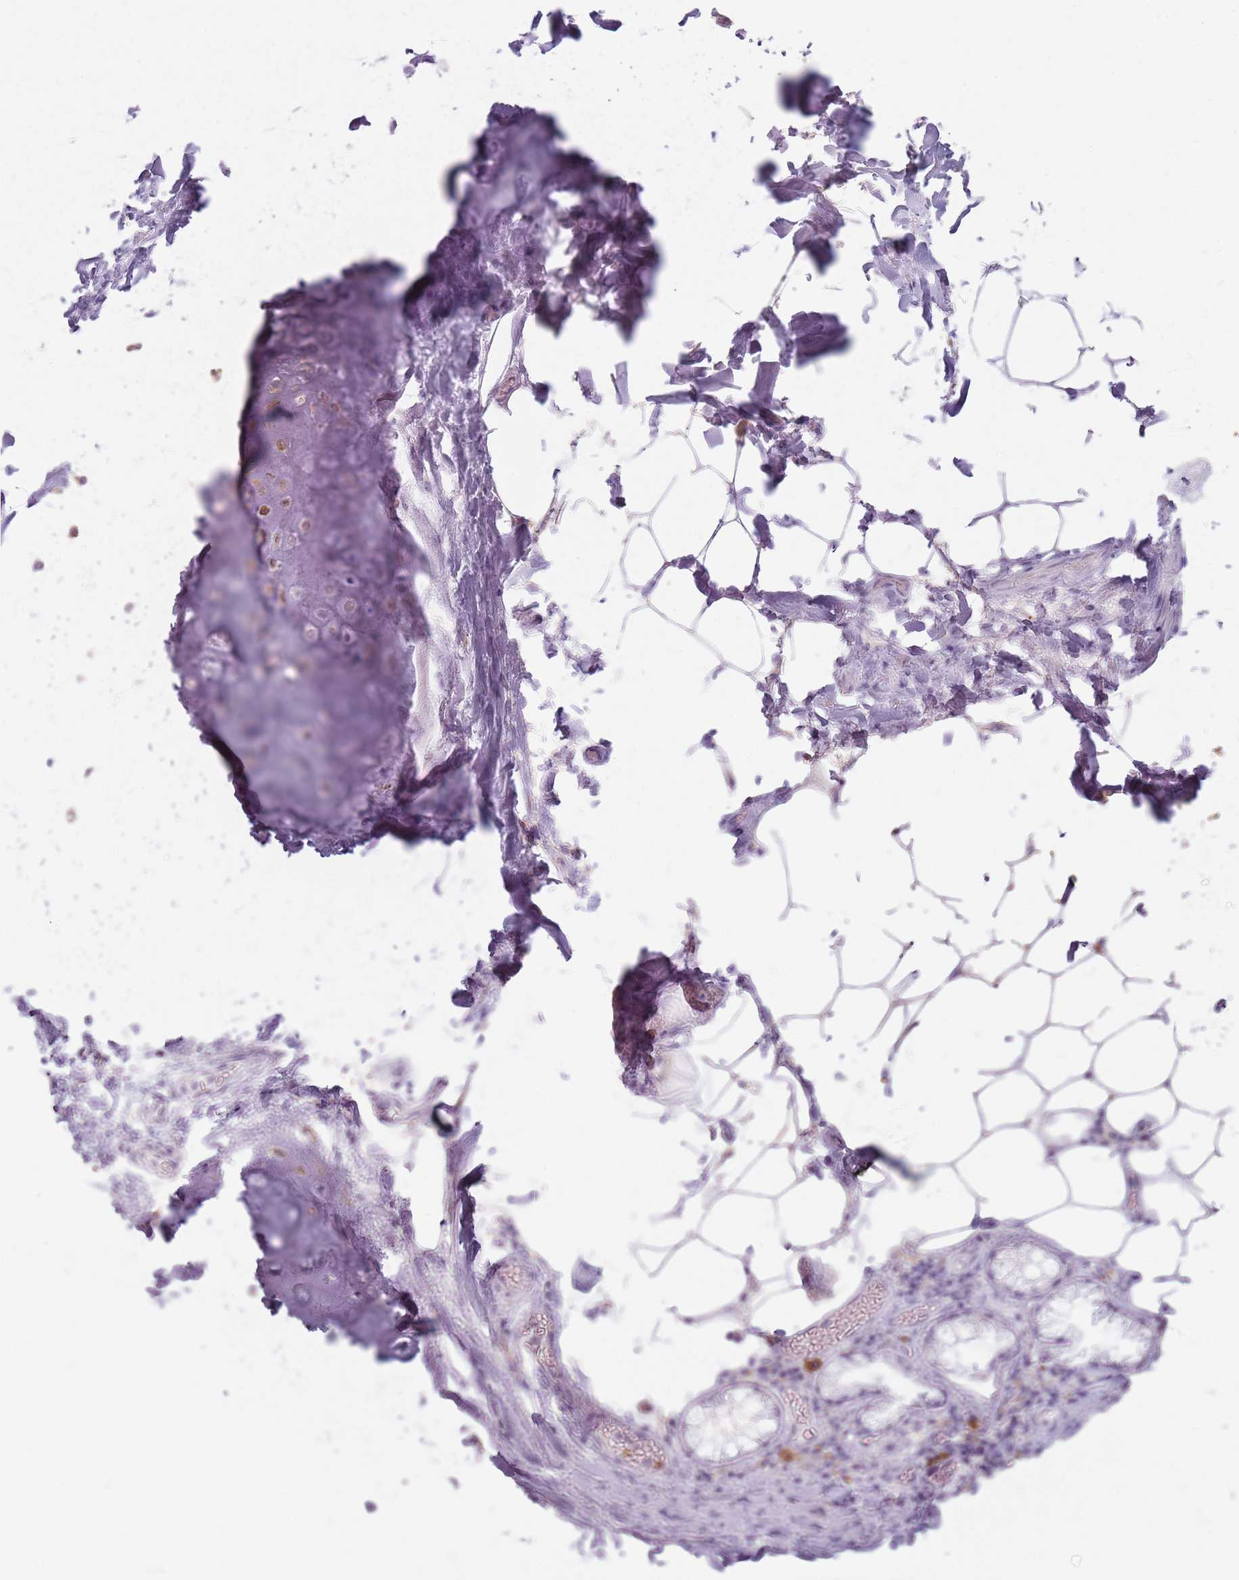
{"staining": {"intensity": "negative", "quantity": "none", "location": "none"}, "tissue": "adipose tissue", "cell_type": "Adipocytes", "image_type": "normal", "snomed": [{"axis": "morphology", "description": "Normal tissue, NOS"}, {"axis": "topography", "description": "Lymph node"}, {"axis": "topography", "description": "Cartilage tissue"}, {"axis": "topography", "description": "Bronchus"}], "caption": "A high-resolution image shows immunohistochemistry staining of unremarkable adipose tissue, which shows no significant staining in adipocytes.", "gene": "GDPGP1", "patient": {"sex": "male", "age": 63}}